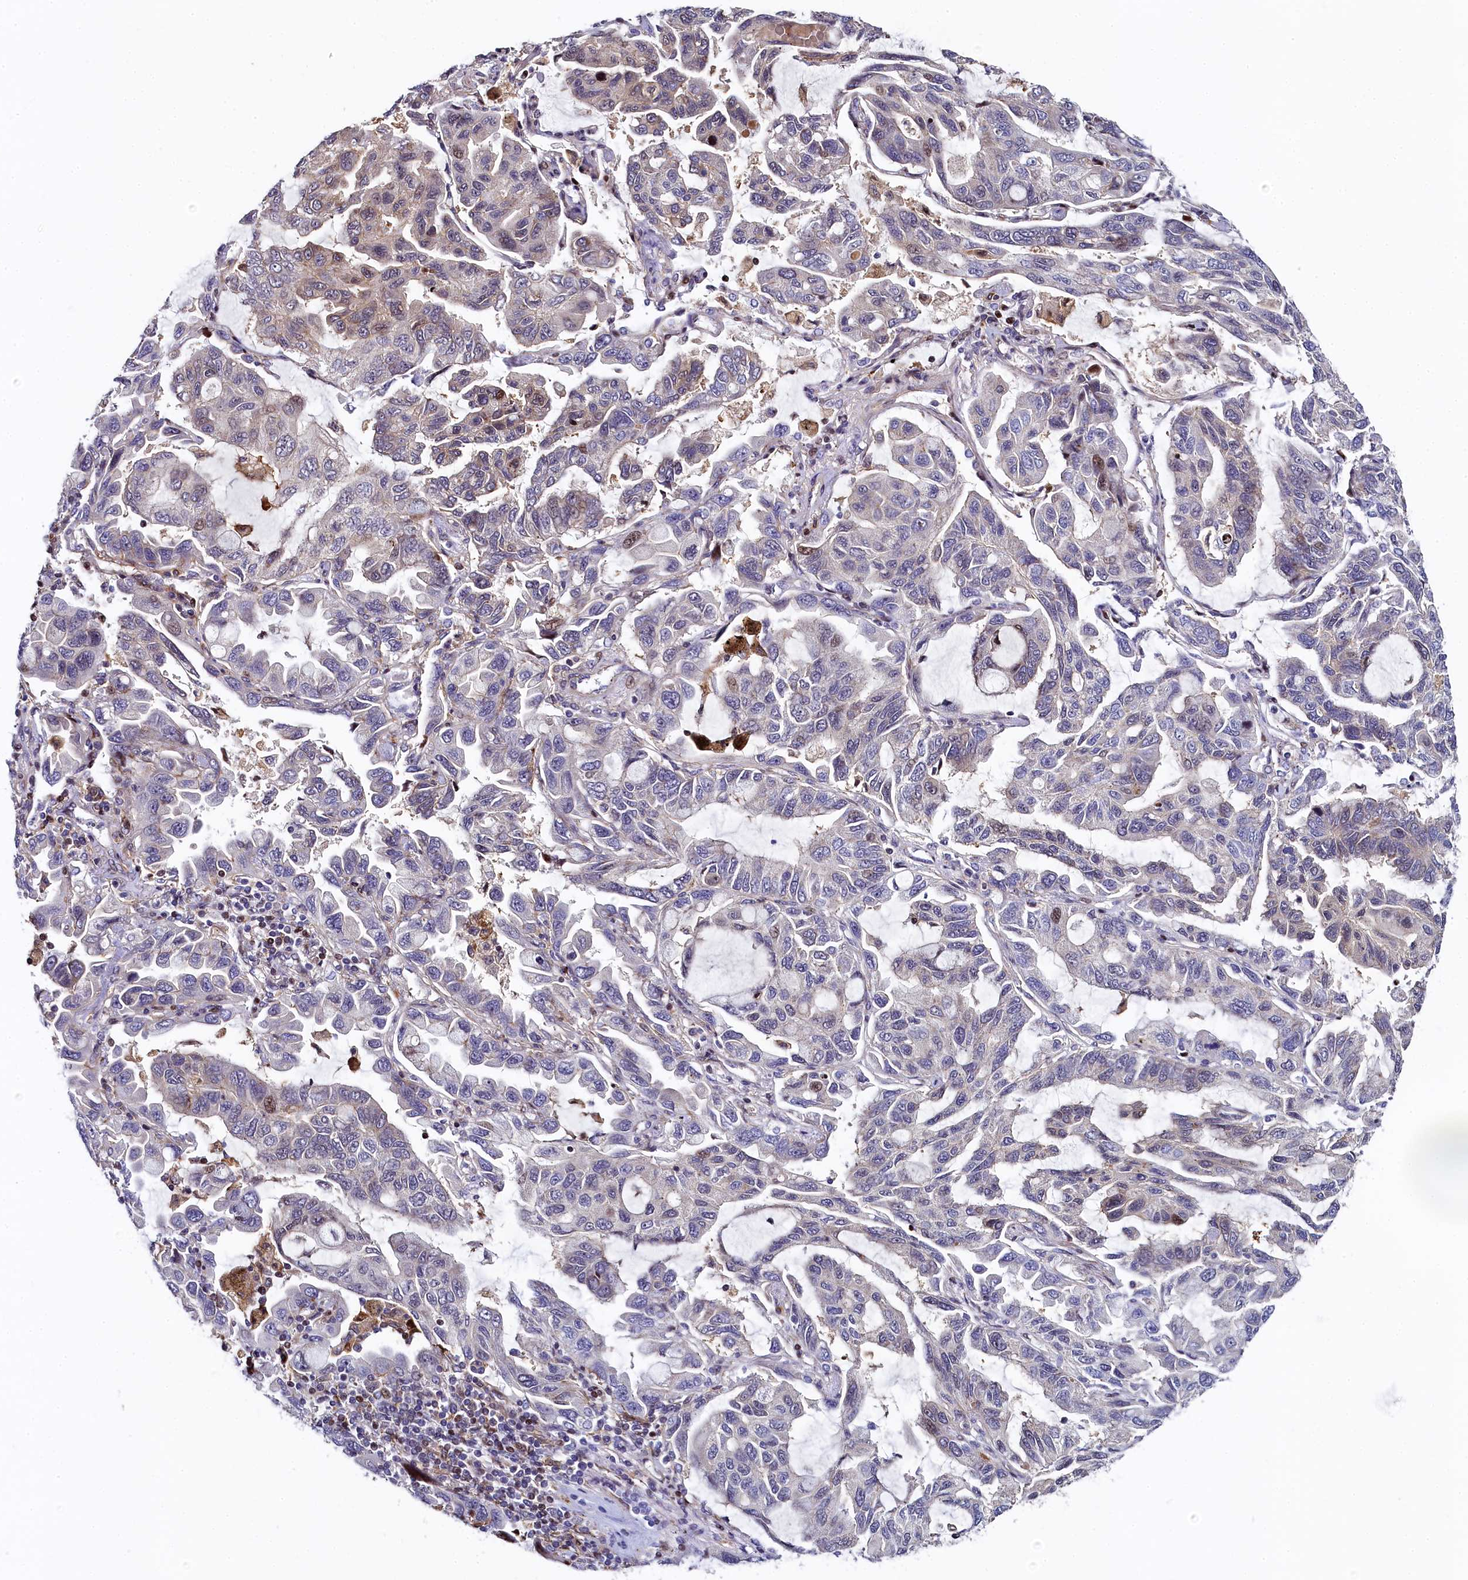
{"staining": {"intensity": "moderate", "quantity": "<25%", "location": "nuclear"}, "tissue": "lung cancer", "cell_type": "Tumor cells", "image_type": "cancer", "snomed": [{"axis": "morphology", "description": "Adenocarcinoma, NOS"}, {"axis": "topography", "description": "Lung"}], "caption": "Moderate nuclear positivity is appreciated in about <25% of tumor cells in lung adenocarcinoma. The protein of interest is shown in brown color, while the nuclei are stained blue.", "gene": "TGDS", "patient": {"sex": "male", "age": 64}}